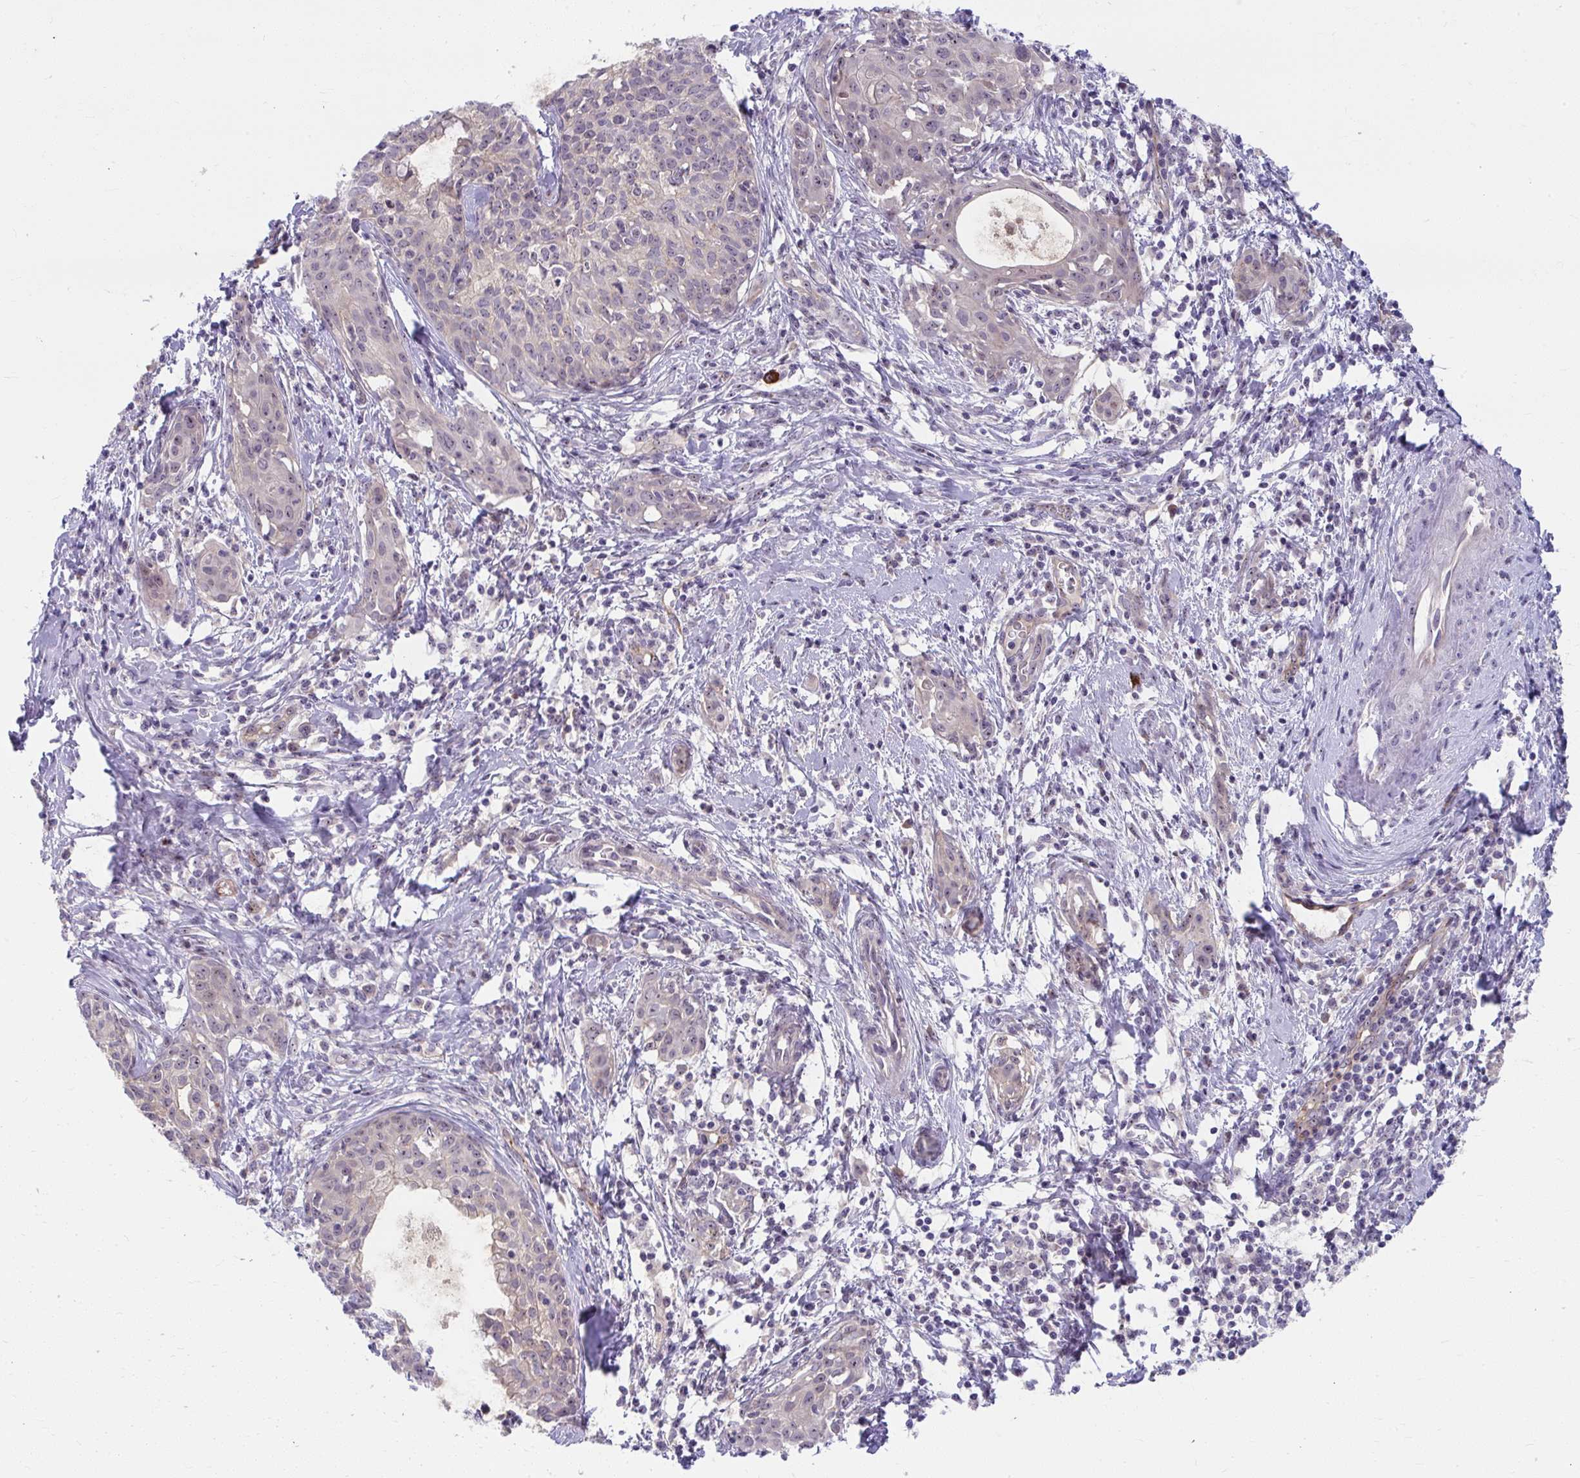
{"staining": {"intensity": "weak", "quantity": "<25%", "location": "nuclear"}, "tissue": "cervical cancer", "cell_type": "Tumor cells", "image_type": "cancer", "snomed": [{"axis": "morphology", "description": "Squamous cell carcinoma, NOS"}, {"axis": "topography", "description": "Cervix"}], "caption": "Protein analysis of cervical cancer (squamous cell carcinoma) displays no significant expression in tumor cells.", "gene": "MUS81", "patient": {"sex": "female", "age": 52}}